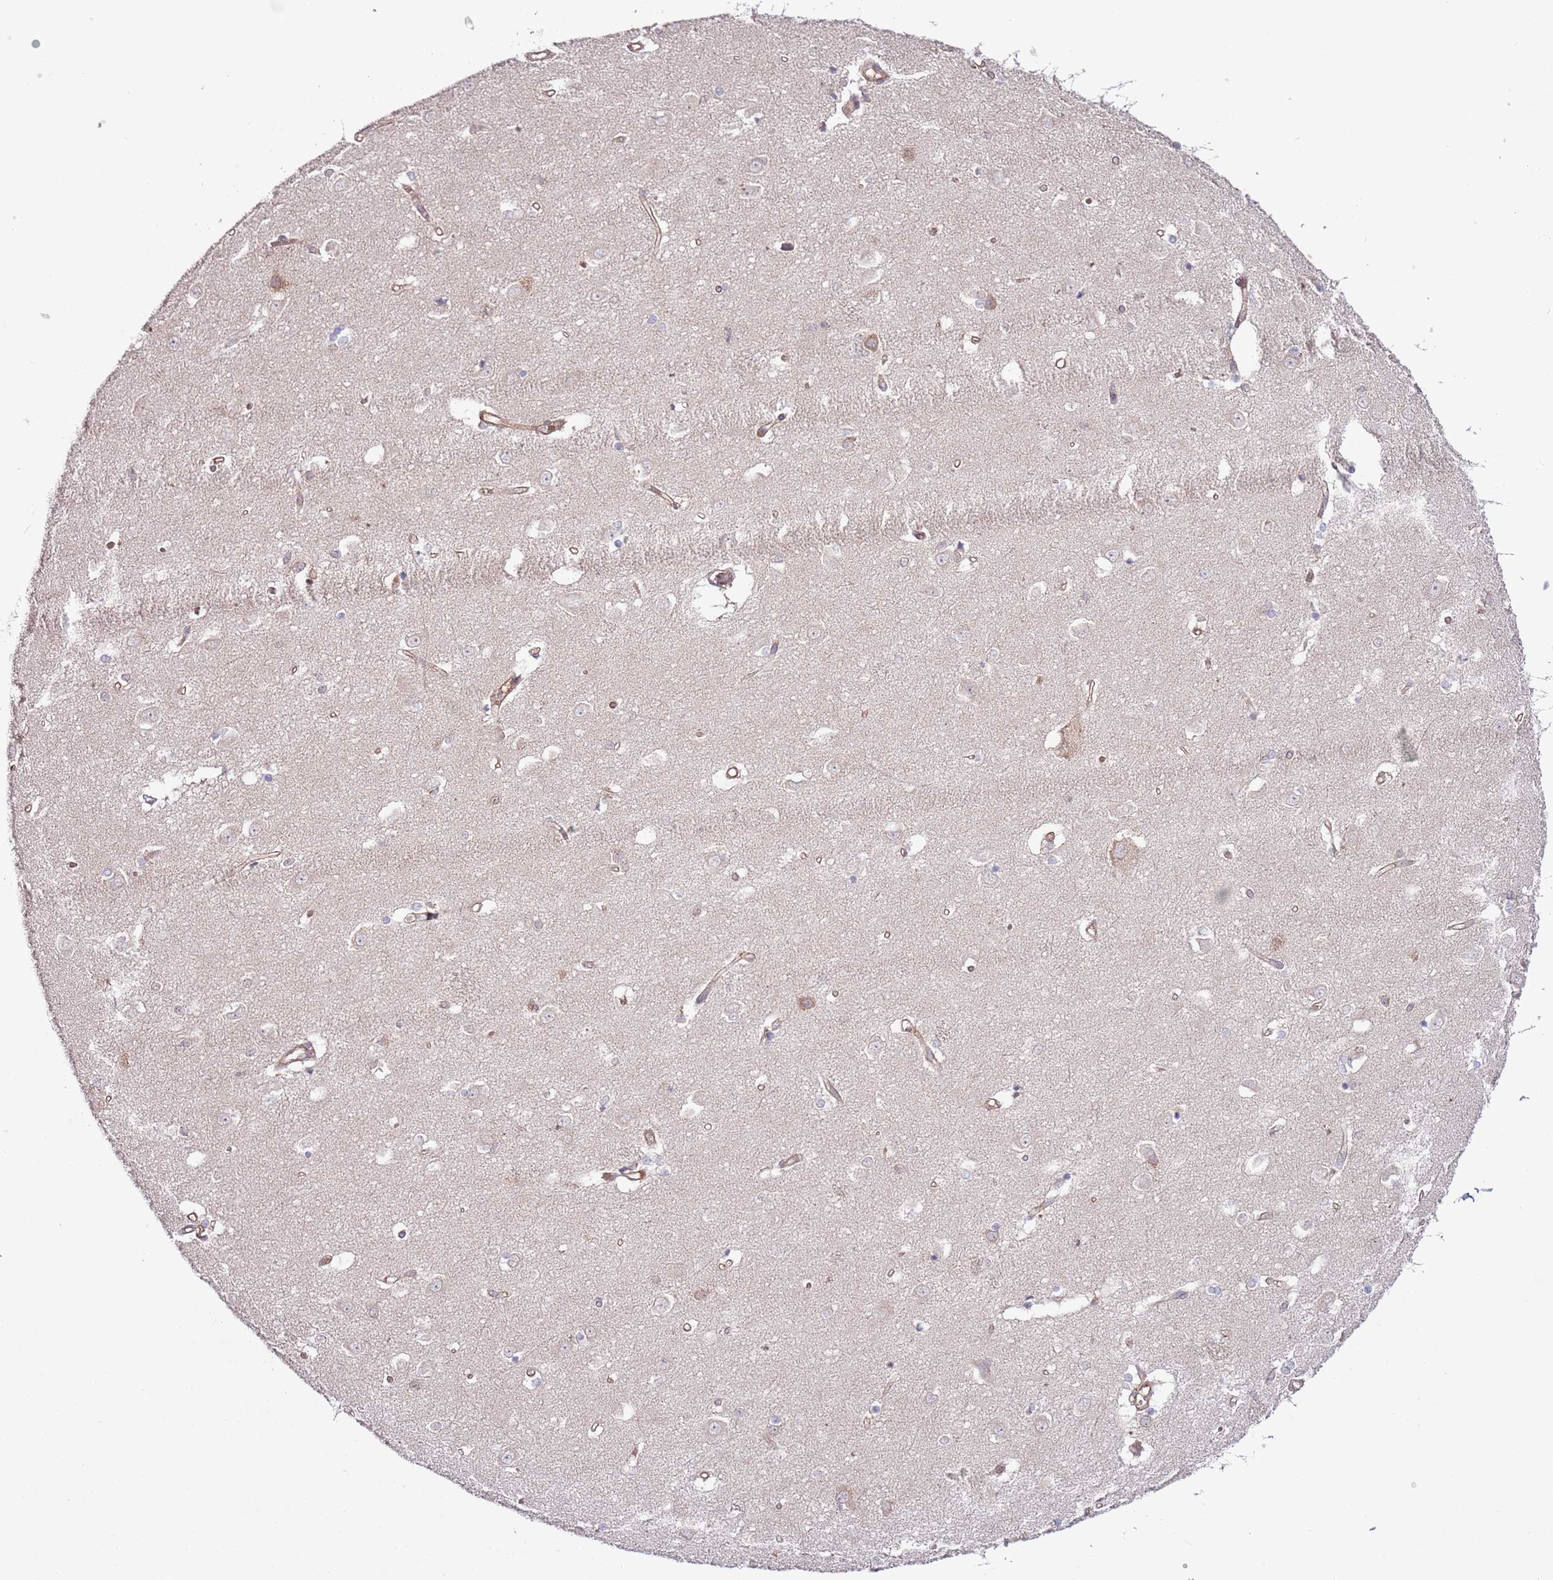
{"staining": {"intensity": "weak", "quantity": "<25%", "location": "cytoplasmic/membranous"}, "tissue": "caudate", "cell_type": "Glial cells", "image_type": "normal", "snomed": [{"axis": "morphology", "description": "Normal tissue, NOS"}, {"axis": "topography", "description": "Lateral ventricle wall"}], "caption": "An image of human caudate is negative for staining in glial cells. (Stains: DAB (3,3'-diaminobenzidine) immunohistochemistry (IHC) with hematoxylin counter stain, Microscopy: brightfield microscopy at high magnification).", "gene": "LPIN2", "patient": {"sex": "male", "age": 37}}